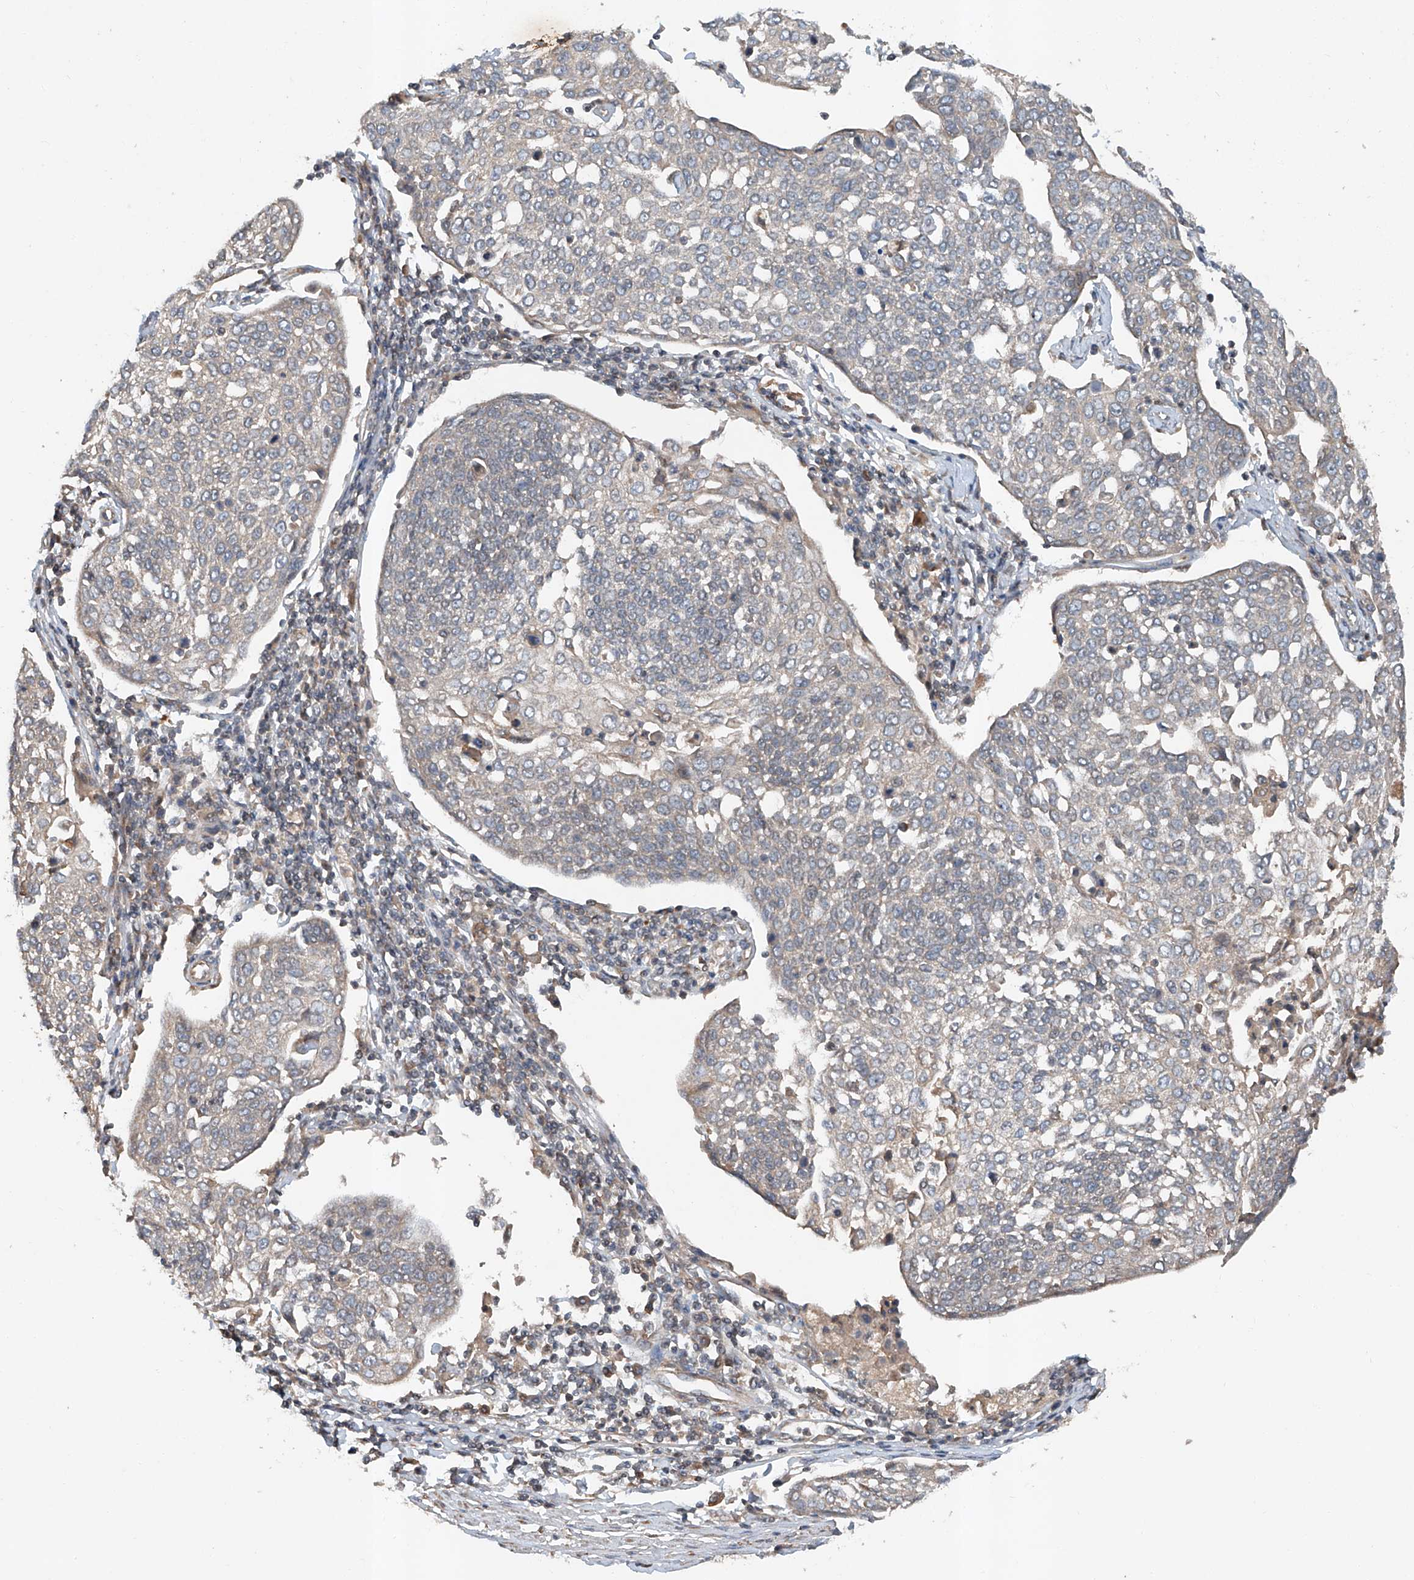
{"staining": {"intensity": "negative", "quantity": "none", "location": "none"}, "tissue": "cervical cancer", "cell_type": "Tumor cells", "image_type": "cancer", "snomed": [{"axis": "morphology", "description": "Squamous cell carcinoma, NOS"}, {"axis": "topography", "description": "Cervix"}], "caption": "Human cervical cancer stained for a protein using immunohistochemistry (IHC) exhibits no positivity in tumor cells.", "gene": "ADAM23", "patient": {"sex": "female", "age": 34}}